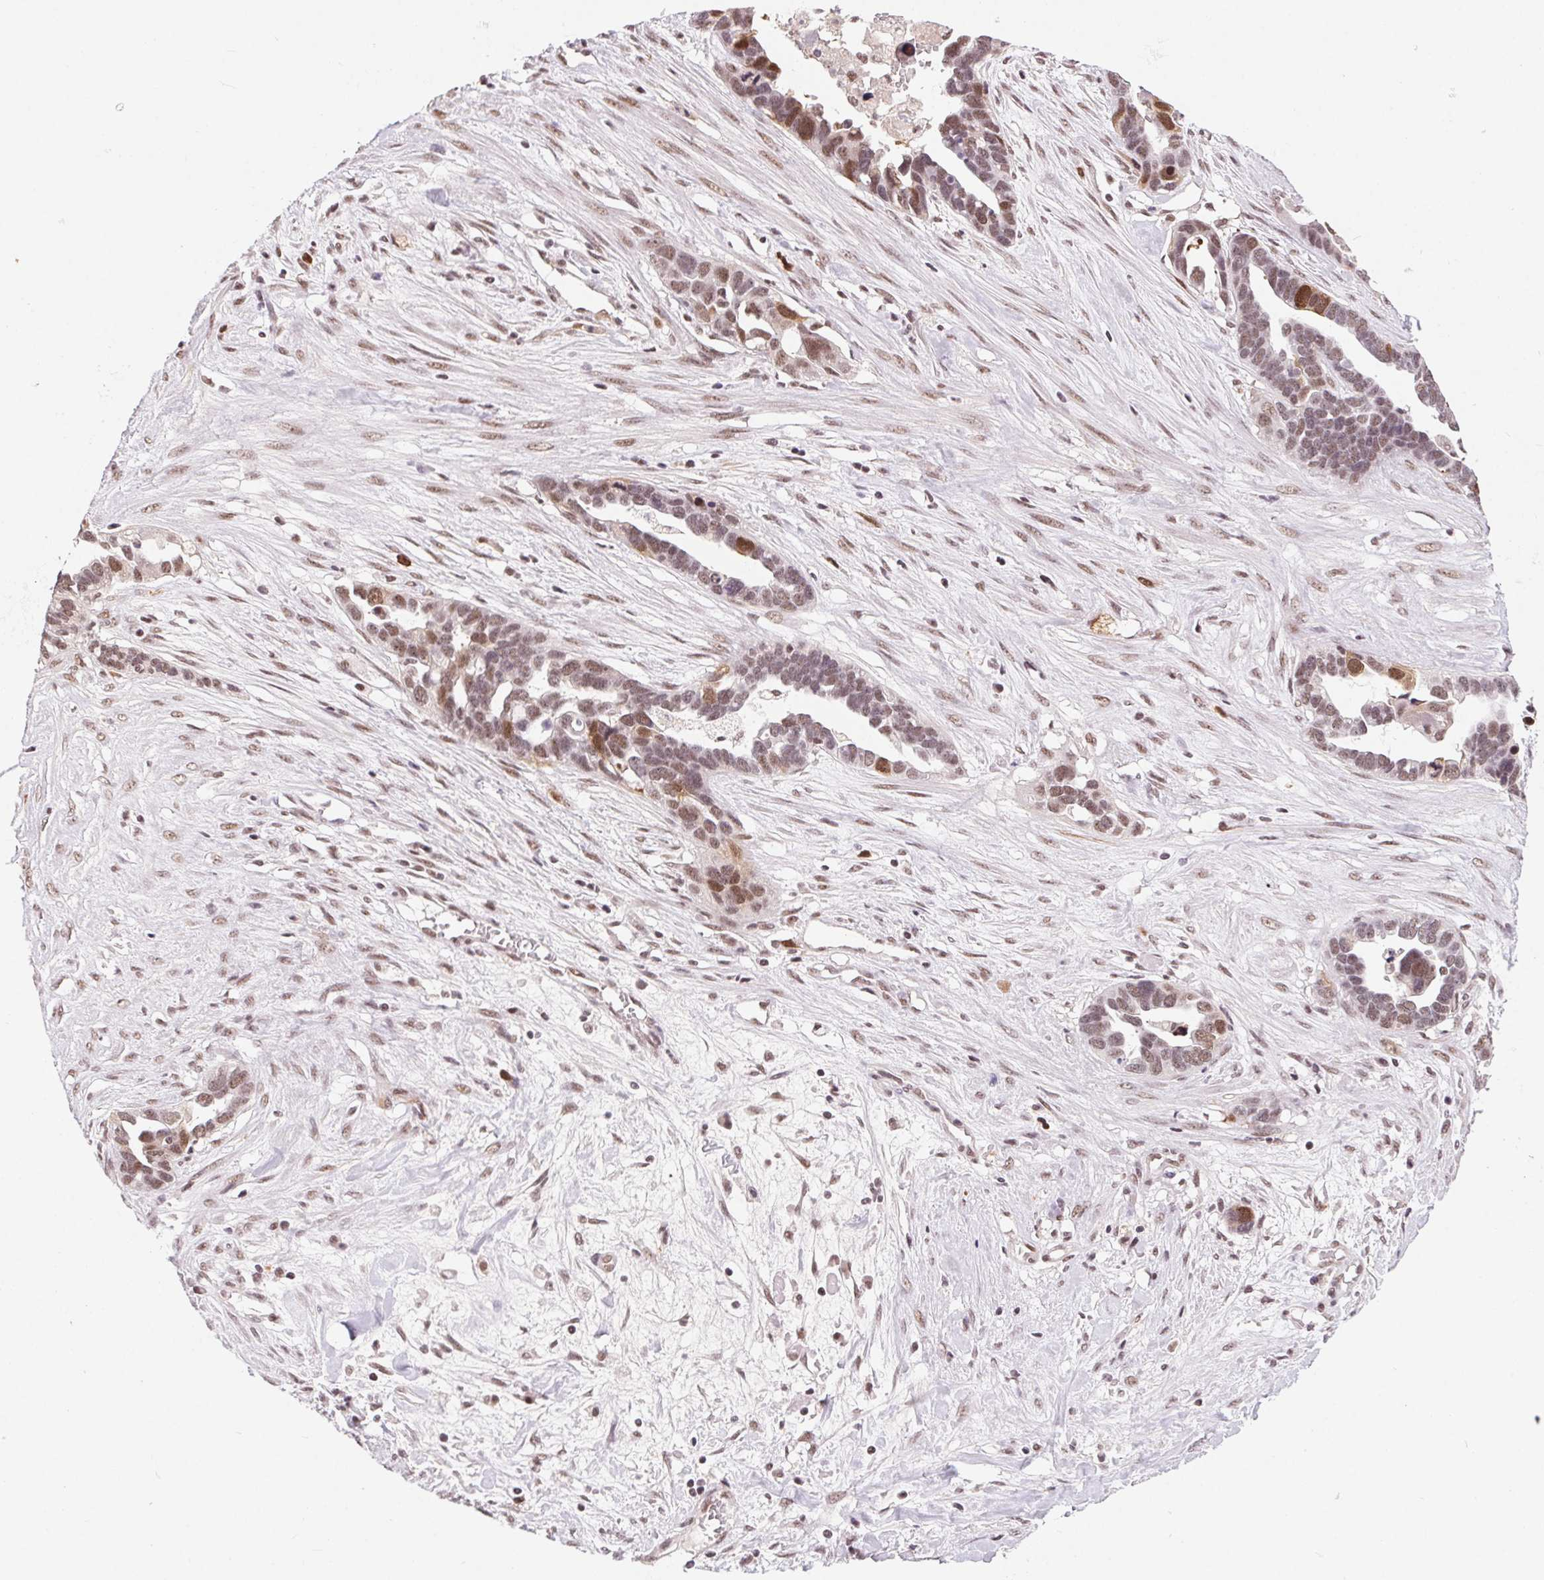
{"staining": {"intensity": "moderate", "quantity": ">75%", "location": "nuclear"}, "tissue": "ovarian cancer", "cell_type": "Tumor cells", "image_type": "cancer", "snomed": [{"axis": "morphology", "description": "Cystadenocarcinoma, serous, NOS"}, {"axis": "topography", "description": "Ovary"}], "caption": "An image of human ovarian serous cystadenocarcinoma stained for a protein reveals moderate nuclear brown staining in tumor cells.", "gene": "CD2BP2", "patient": {"sex": "female", "age": 54}}